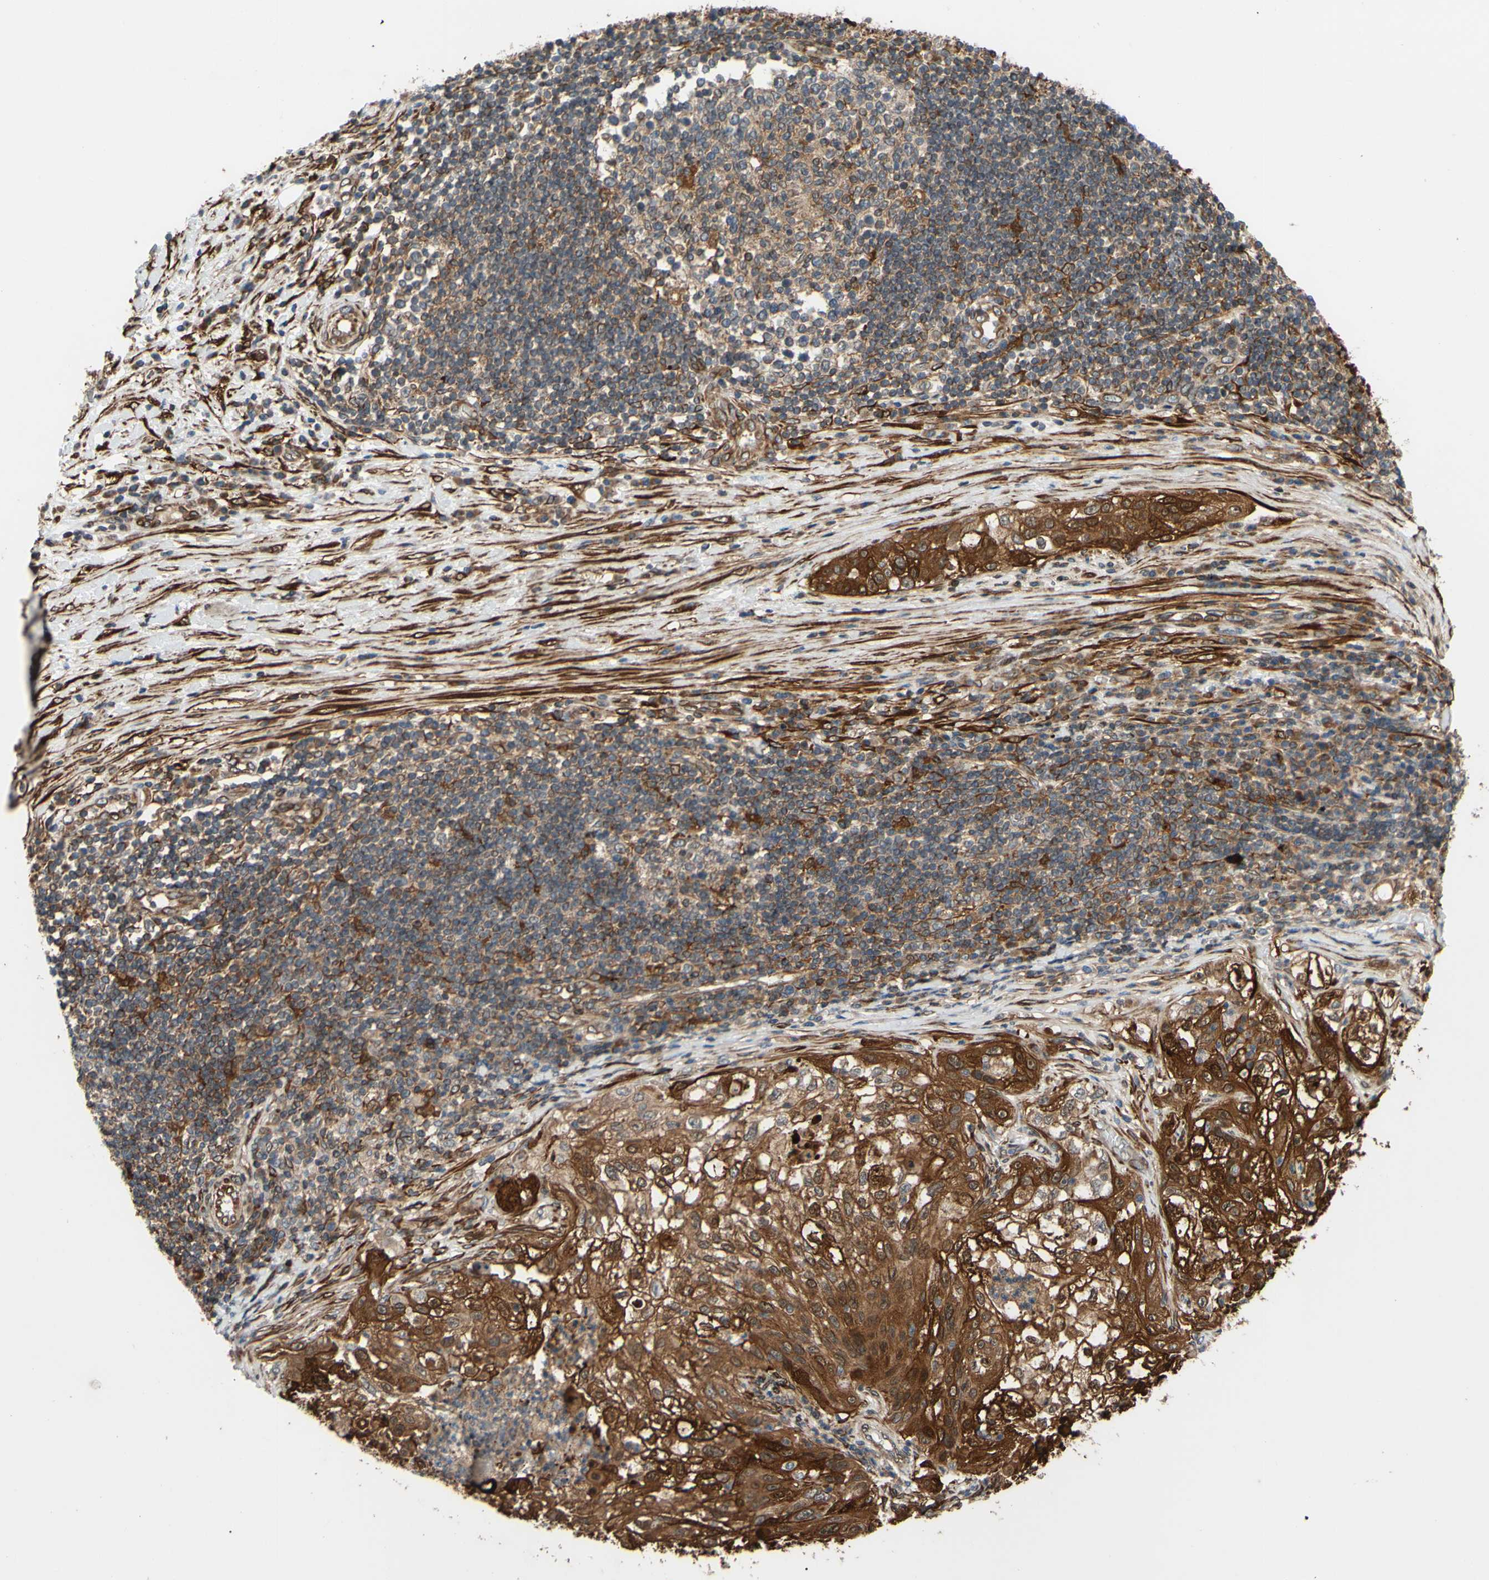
{"staining": {"intensity": "strong", "quantity": ">75%", "location": "cytoplasmic/membranous"}, "tissue": "lung cancer", "cell_type": "Tumor cells", "image_type": "cancer", "snomed": [{"axis": "morphology", "description": "Inflammation, NOS"}, {"axis": "morphology", "description": "Squamous cell carcinoma, NOS"}, {"axis": "topography", "description": "Lymph node"}, {"axis": "topography", "description": "Soft tissue"}, {"axis": "topography", "description": "Lung"}], "caption": "Immunohistochemical staining of squamous cell carcinoma (lung) shows high levels of strong cytoplasmic/membranous expression in approximately >75% of tumor cells.", "gene": "PRAF2", "patient": {"sex": "male", "age": 66}}